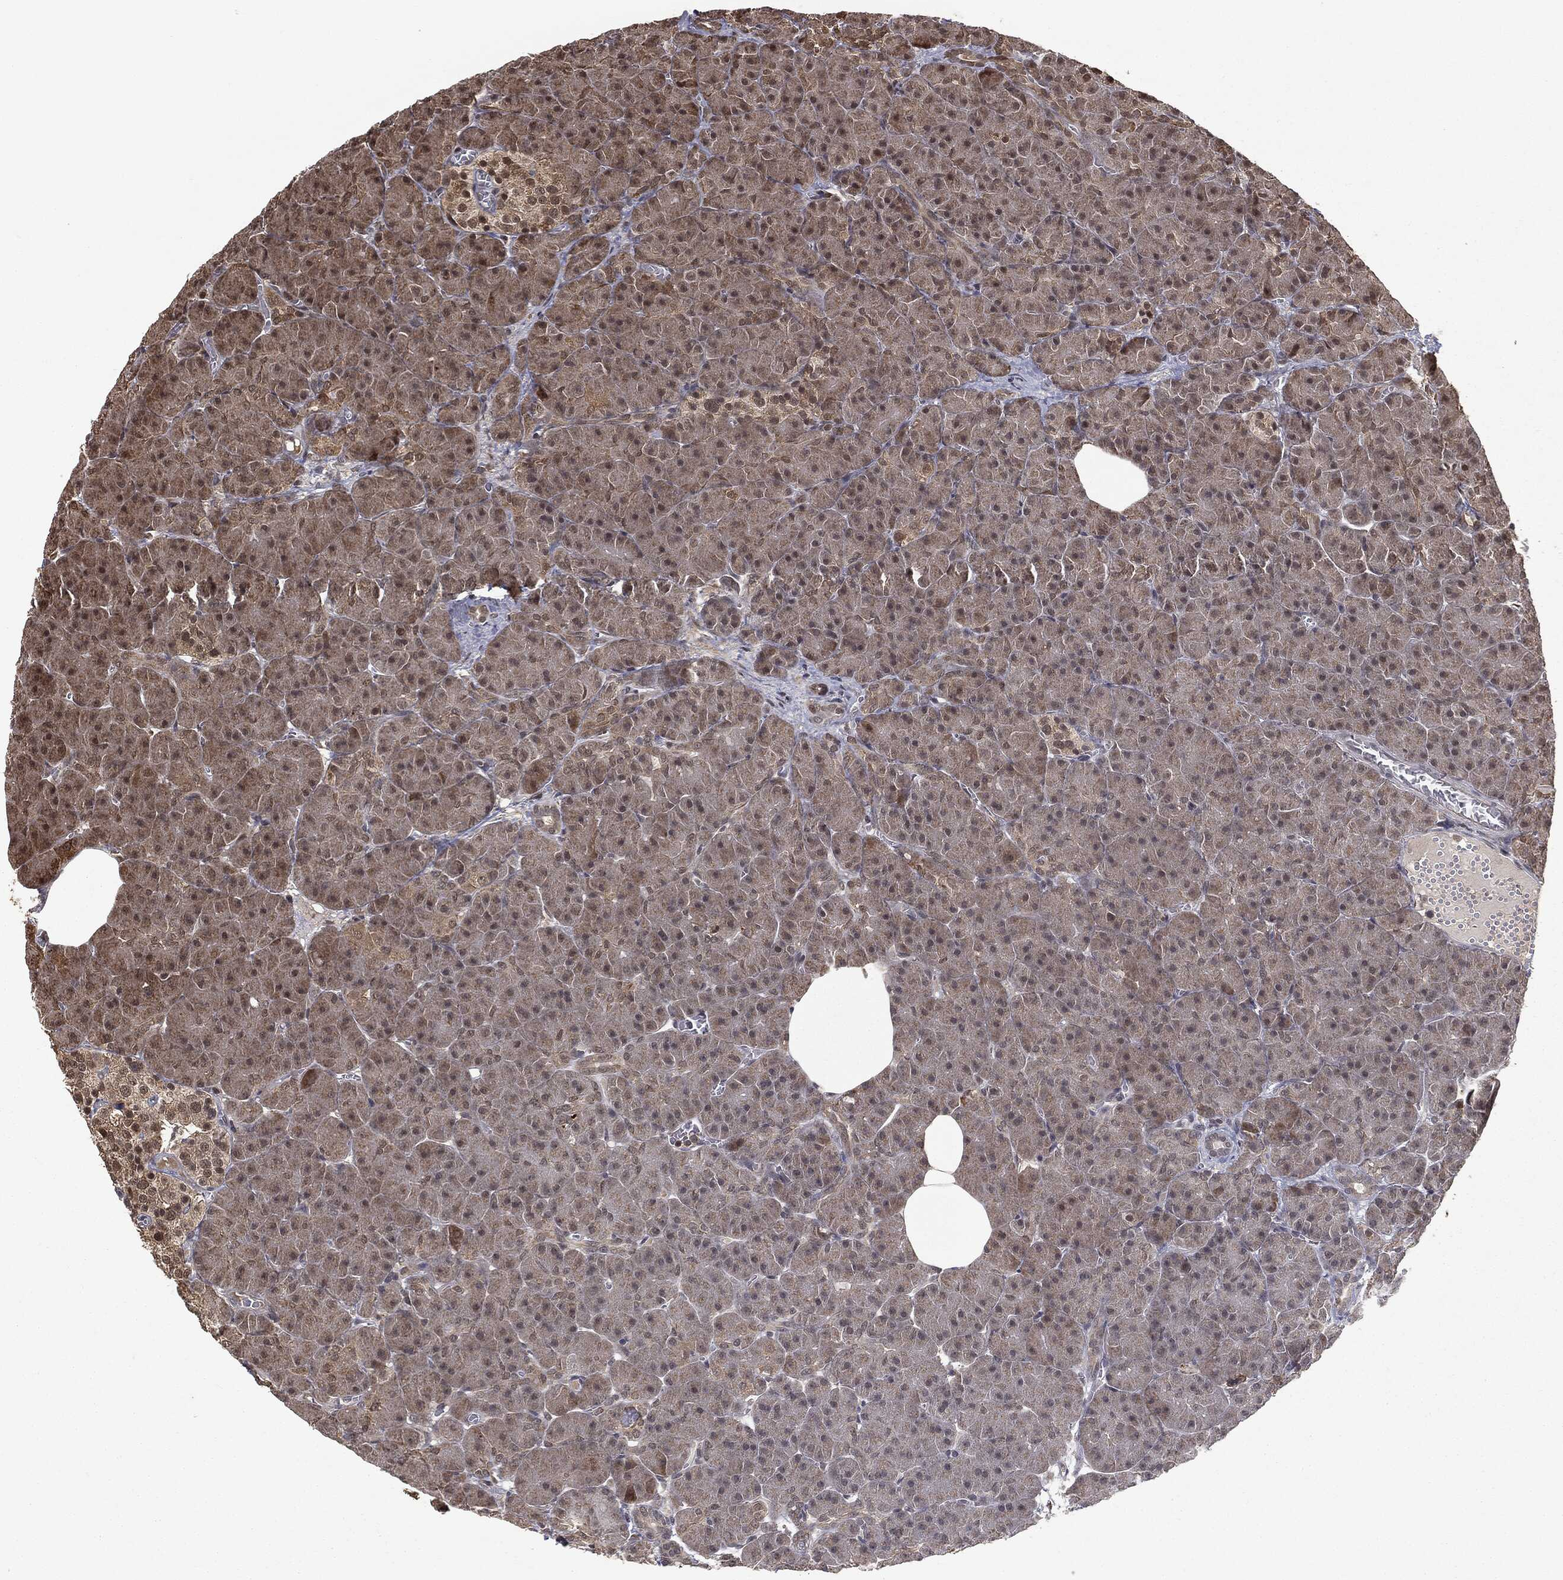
{"staining": {"intensity": "strong", "quantity": "25%-75%", "location": "cytoplasmic/membranous"}, "tissue": "pancreas", "cell_type": "Exocrine glandular cells", "image_type": "normal", "snomed": [{"axis": "morphology", "description": "Normal tissue, NOS"}, {"axis": "topography", "description": "Pancreas"}], "caption": "Pancreas stained with DAB (3,3'-diaminobenzidine) immunohistochemistry displays high levels of strong cytoplasmic/membranous positivity in approximately 25%-75% of exocrine glandular cells.", "gene": "ZNHIT6", "patient": {"sex": "male", "age": 61}}